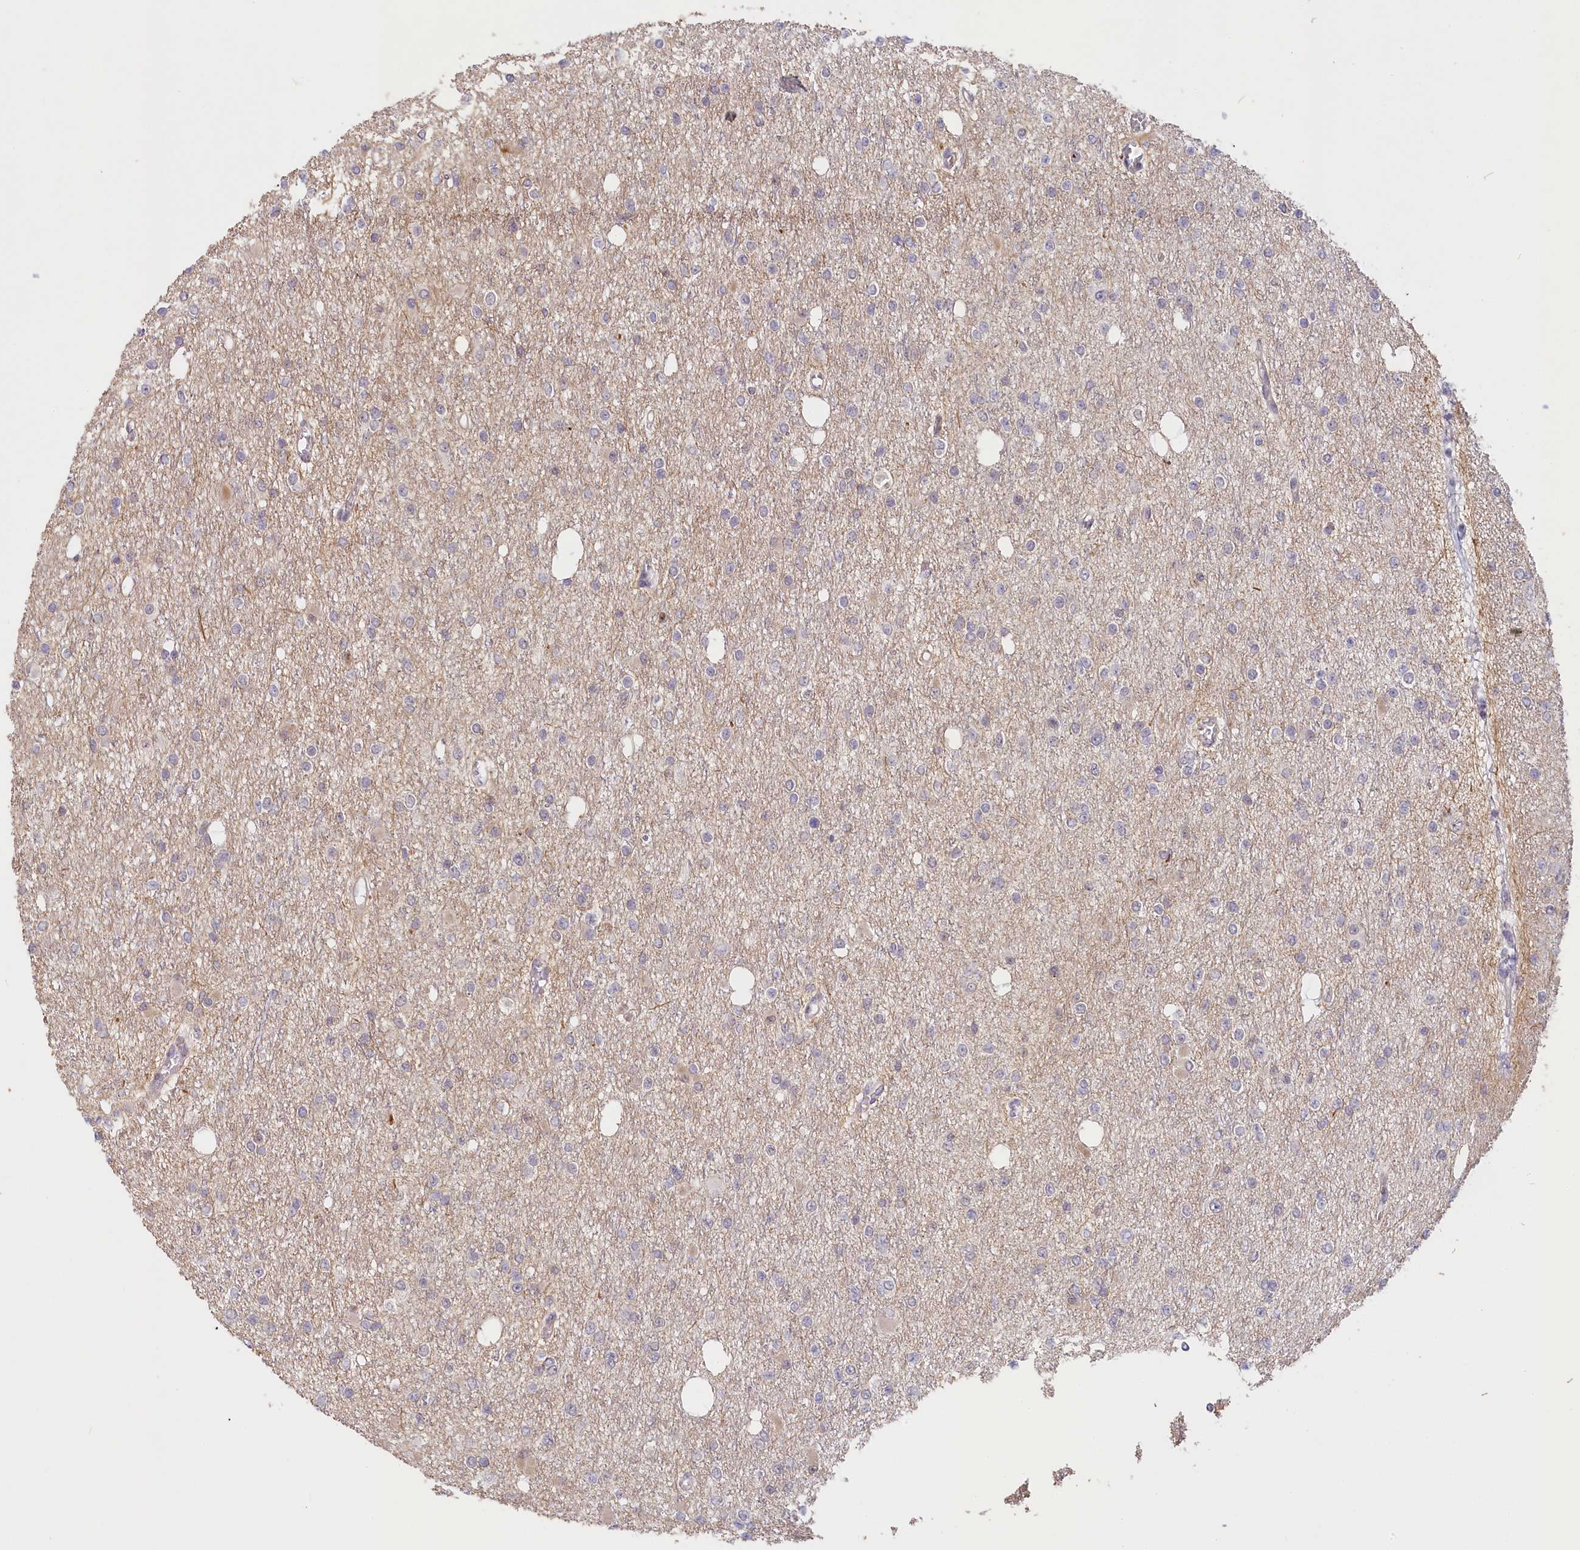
{"staining": {"intensity": "weak", "quantity": "<25%", "location": "cytoplasmic/membranous"}, "tissue": "glioma", "cell_type": "Tumor cells", "image_type": "cancer", "snomed": [{"axis": "morphology", "description": "Glioma, malignant, Low grade"}, {"axis": "topography", "description": "Brain"}], "caption": "Malignant low-grade glioma was stained to show a protein in brown. There is no significant expression in tumor cells.", "gene": "C19orf44", "patient": {"sex": "female", "age": 22}}